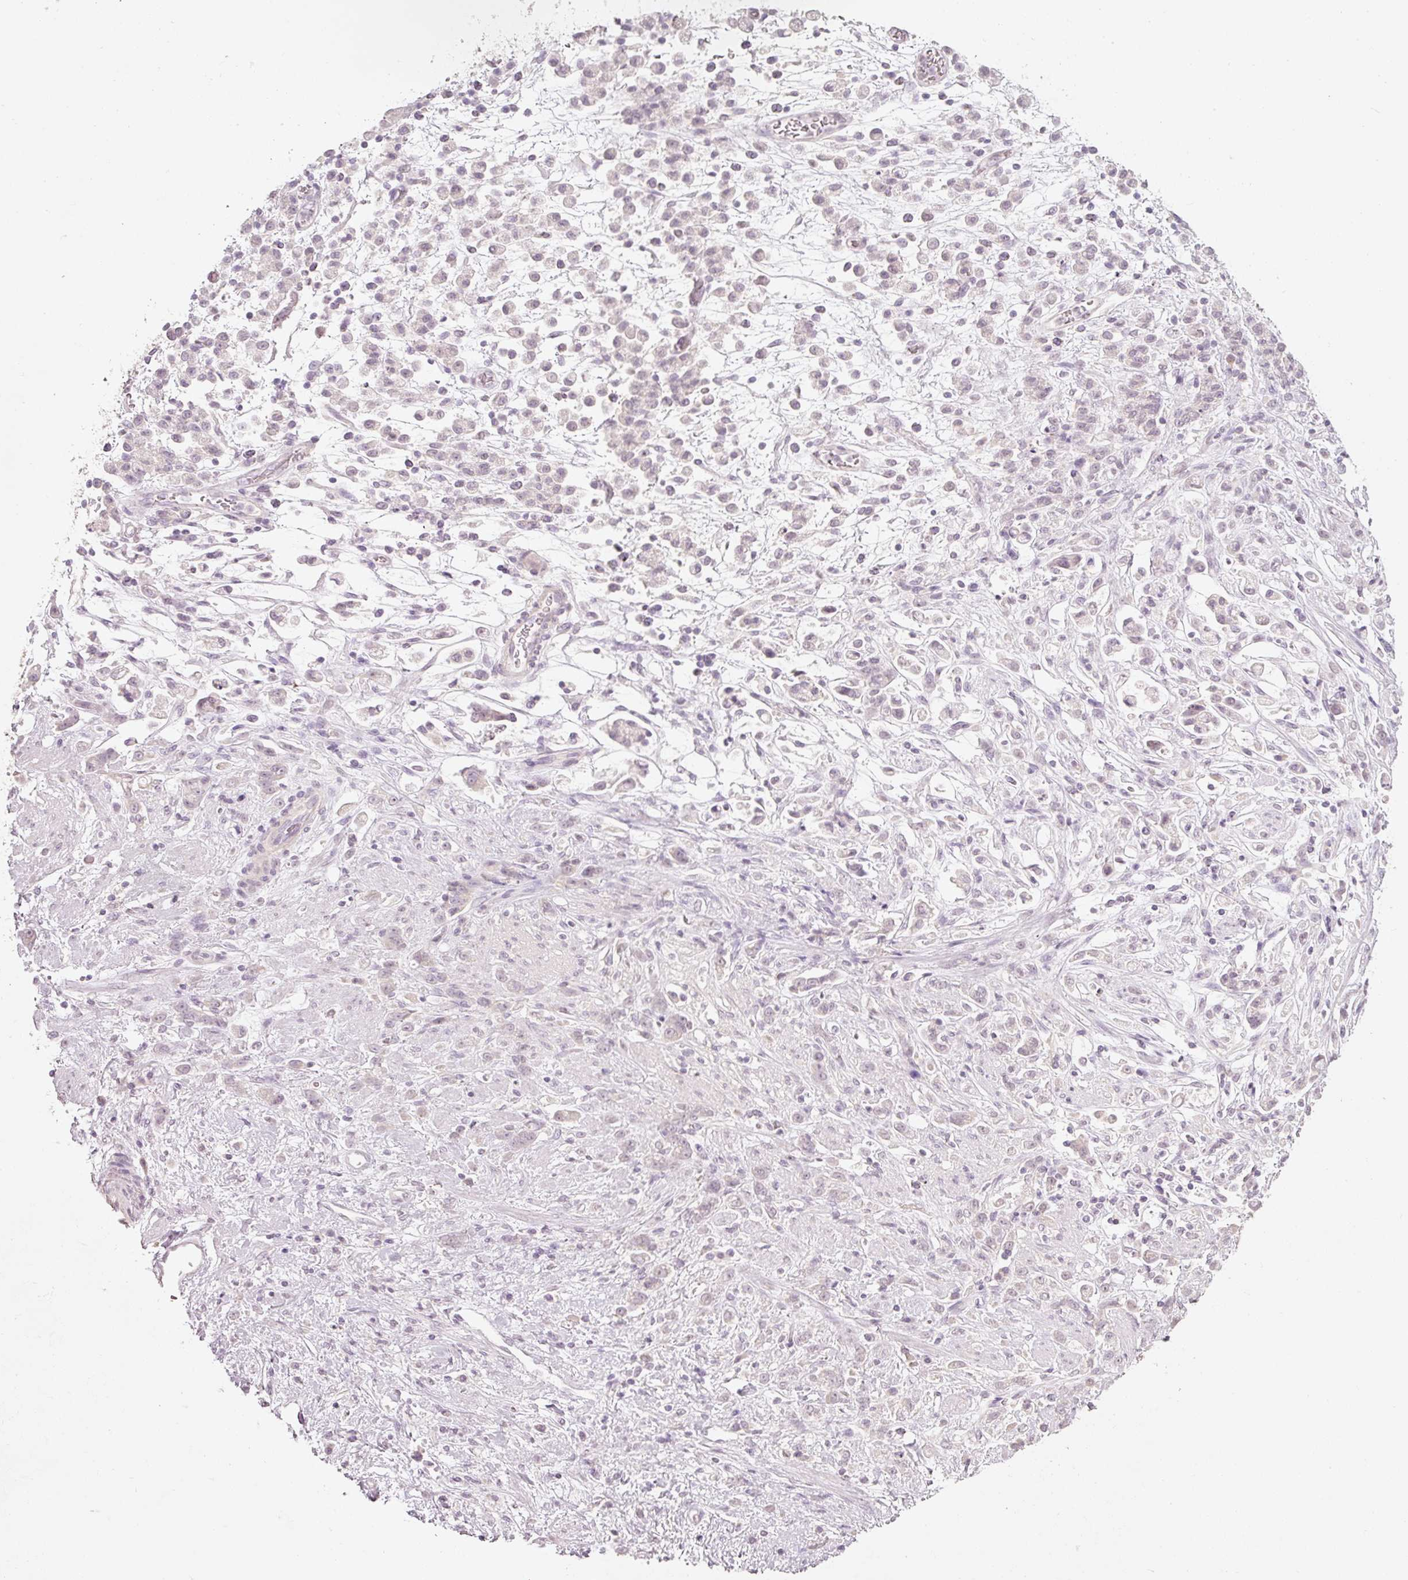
{"staining": {"intensity": "negative", "quantity": "none", "location": "none"}, "tissue": "stomach cancer", "cell_type": "Tumor cells", "image_type": "cancer", "snomed": [{"axis": "morphology", "description": "Adenocarcinoma, NOS"}, {"axis": "topography", "description": "Stomach"}], "caption": "Stomach cancer stained for a protein using IHC exhibits no staining tumor cells.", "gene": "STEAP1", "patient": {"sex": "female", "age": 60}}